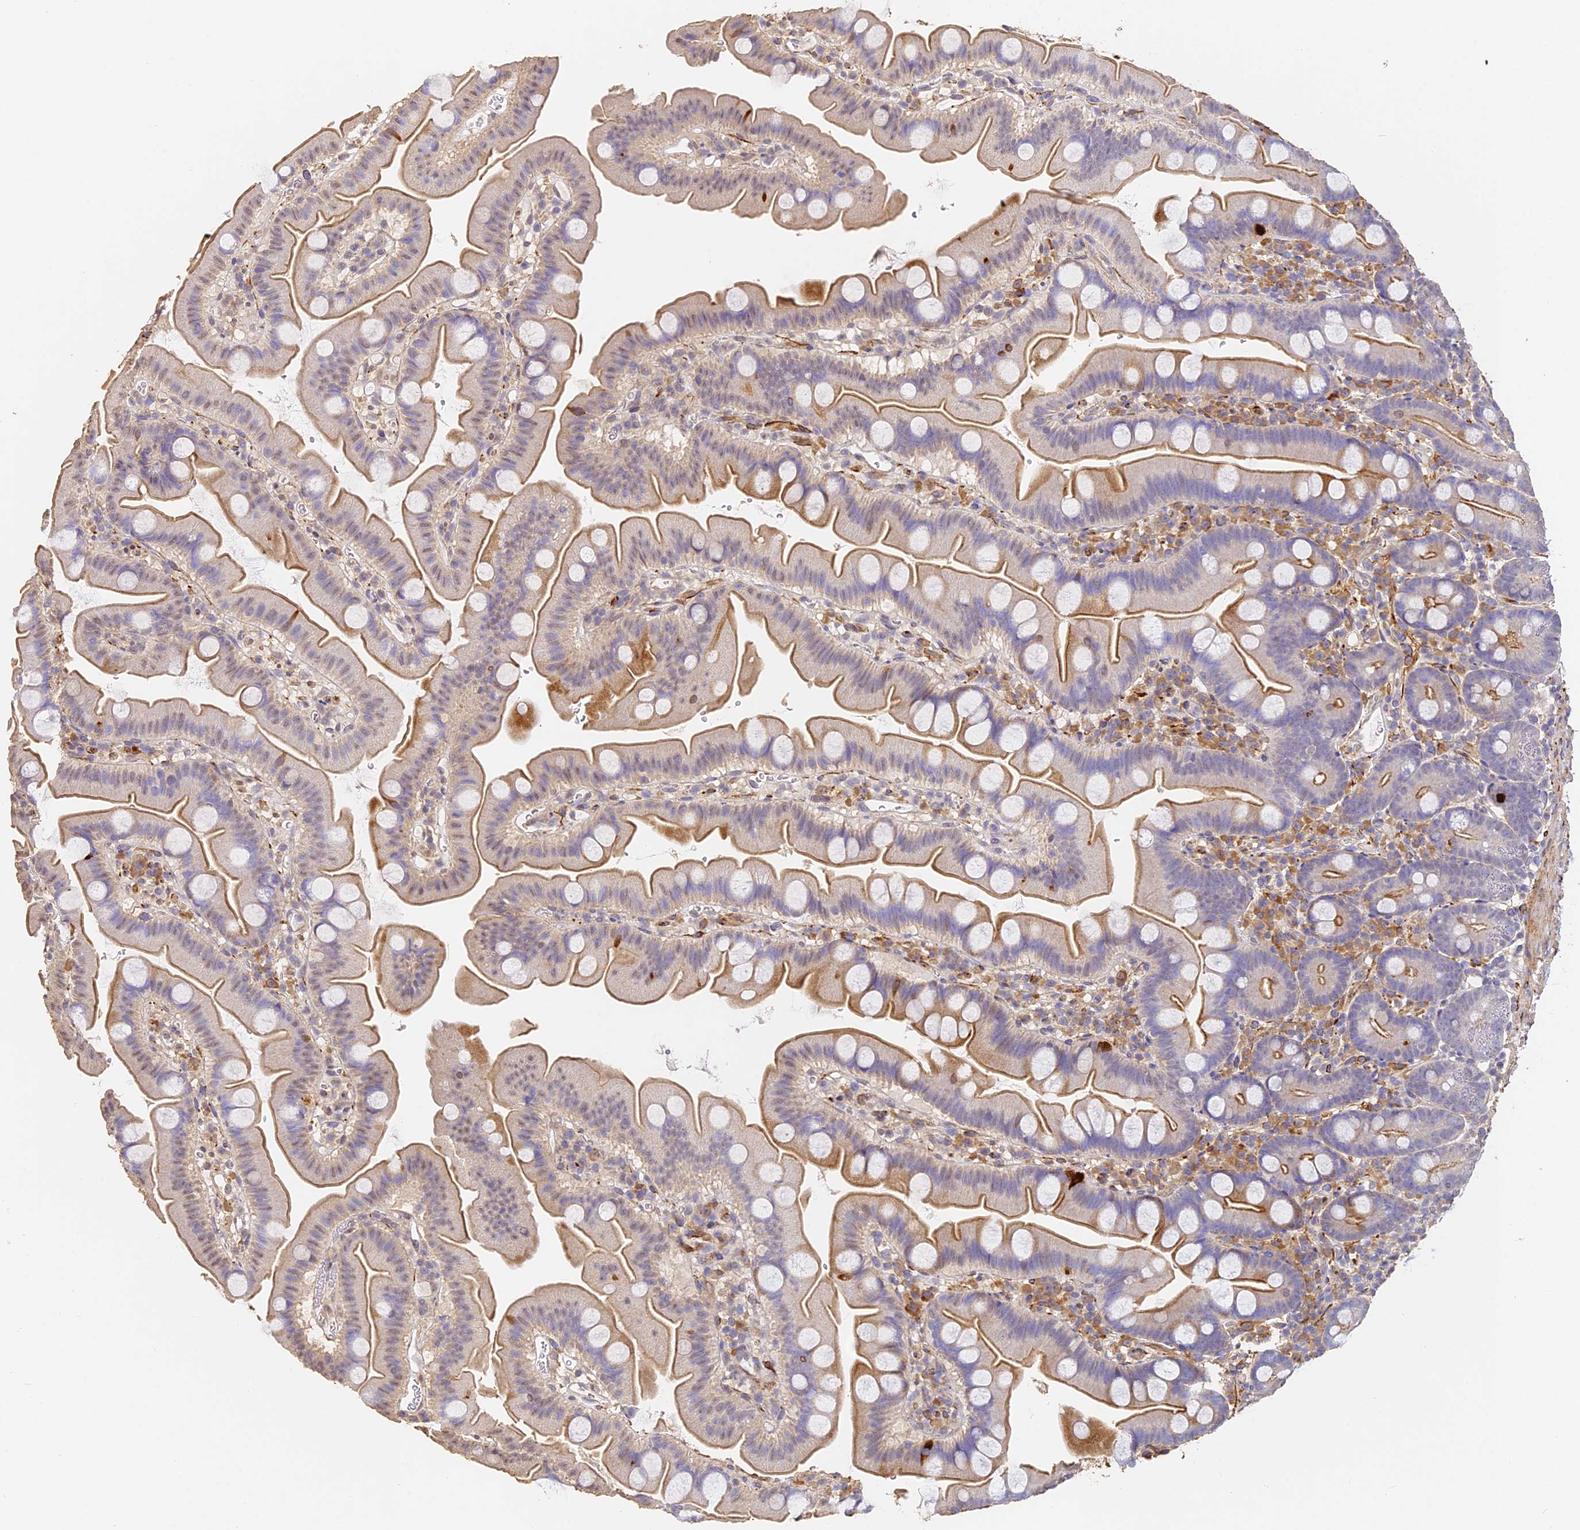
{"staining": {"intensity": "moderate", "quantity": "25%-75%", "location": "cytoplasmic/membranous"}, "tissue": "small intestine", "cell_type": "Glandular cells", "image_type": "normal", "snomed": [{"axis": "morphology", "description": "Normal tissue, NOS"}, {"axis": "topography", "description": "Small intestine"}], "caption": "The immunohistochemical stain highlights moderate cytoplasmic/membranous staining in glandular cells of normal small intestine.", "gene": "SLC11A1", "patient": {"sex": "female", "age": 68}}